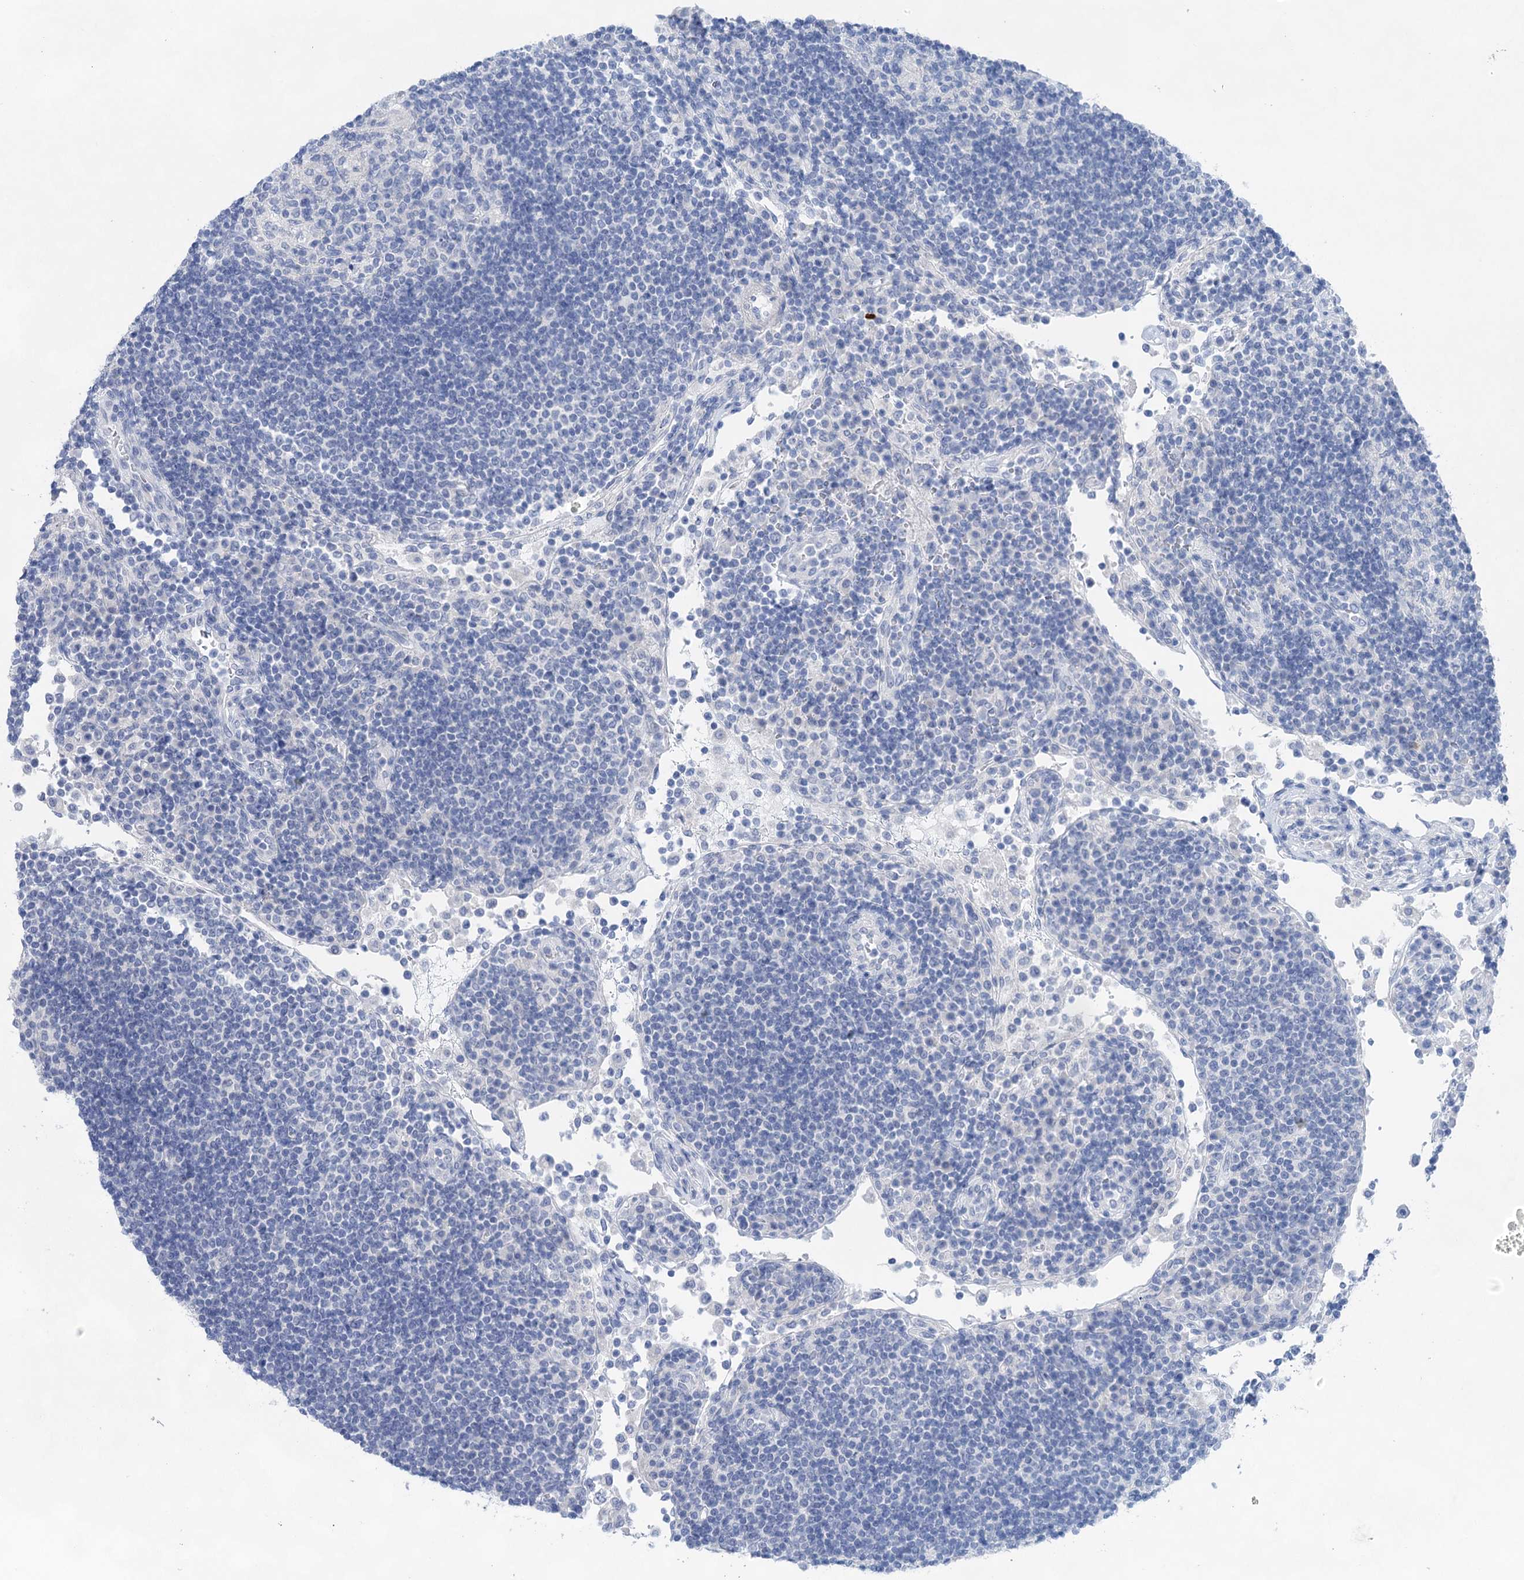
{"staining": {"intensity": "negative", "quantity": "none", "location": "none"}, "tissue": "lymph node", "cell_type": "Germinal center cells", "image_type": "normal", "snomed": [{"axis": "morphology", "description": "Normal tissue, NOS"}, {"axis": "topography", "description": "Lymph node"}], "caption": "Immunohistochemical staining of normal lymph node demonstrates no significant staining in germinal center cells.", "gene": "LALBA", "patient": {"sex": "female", "age": 53}}